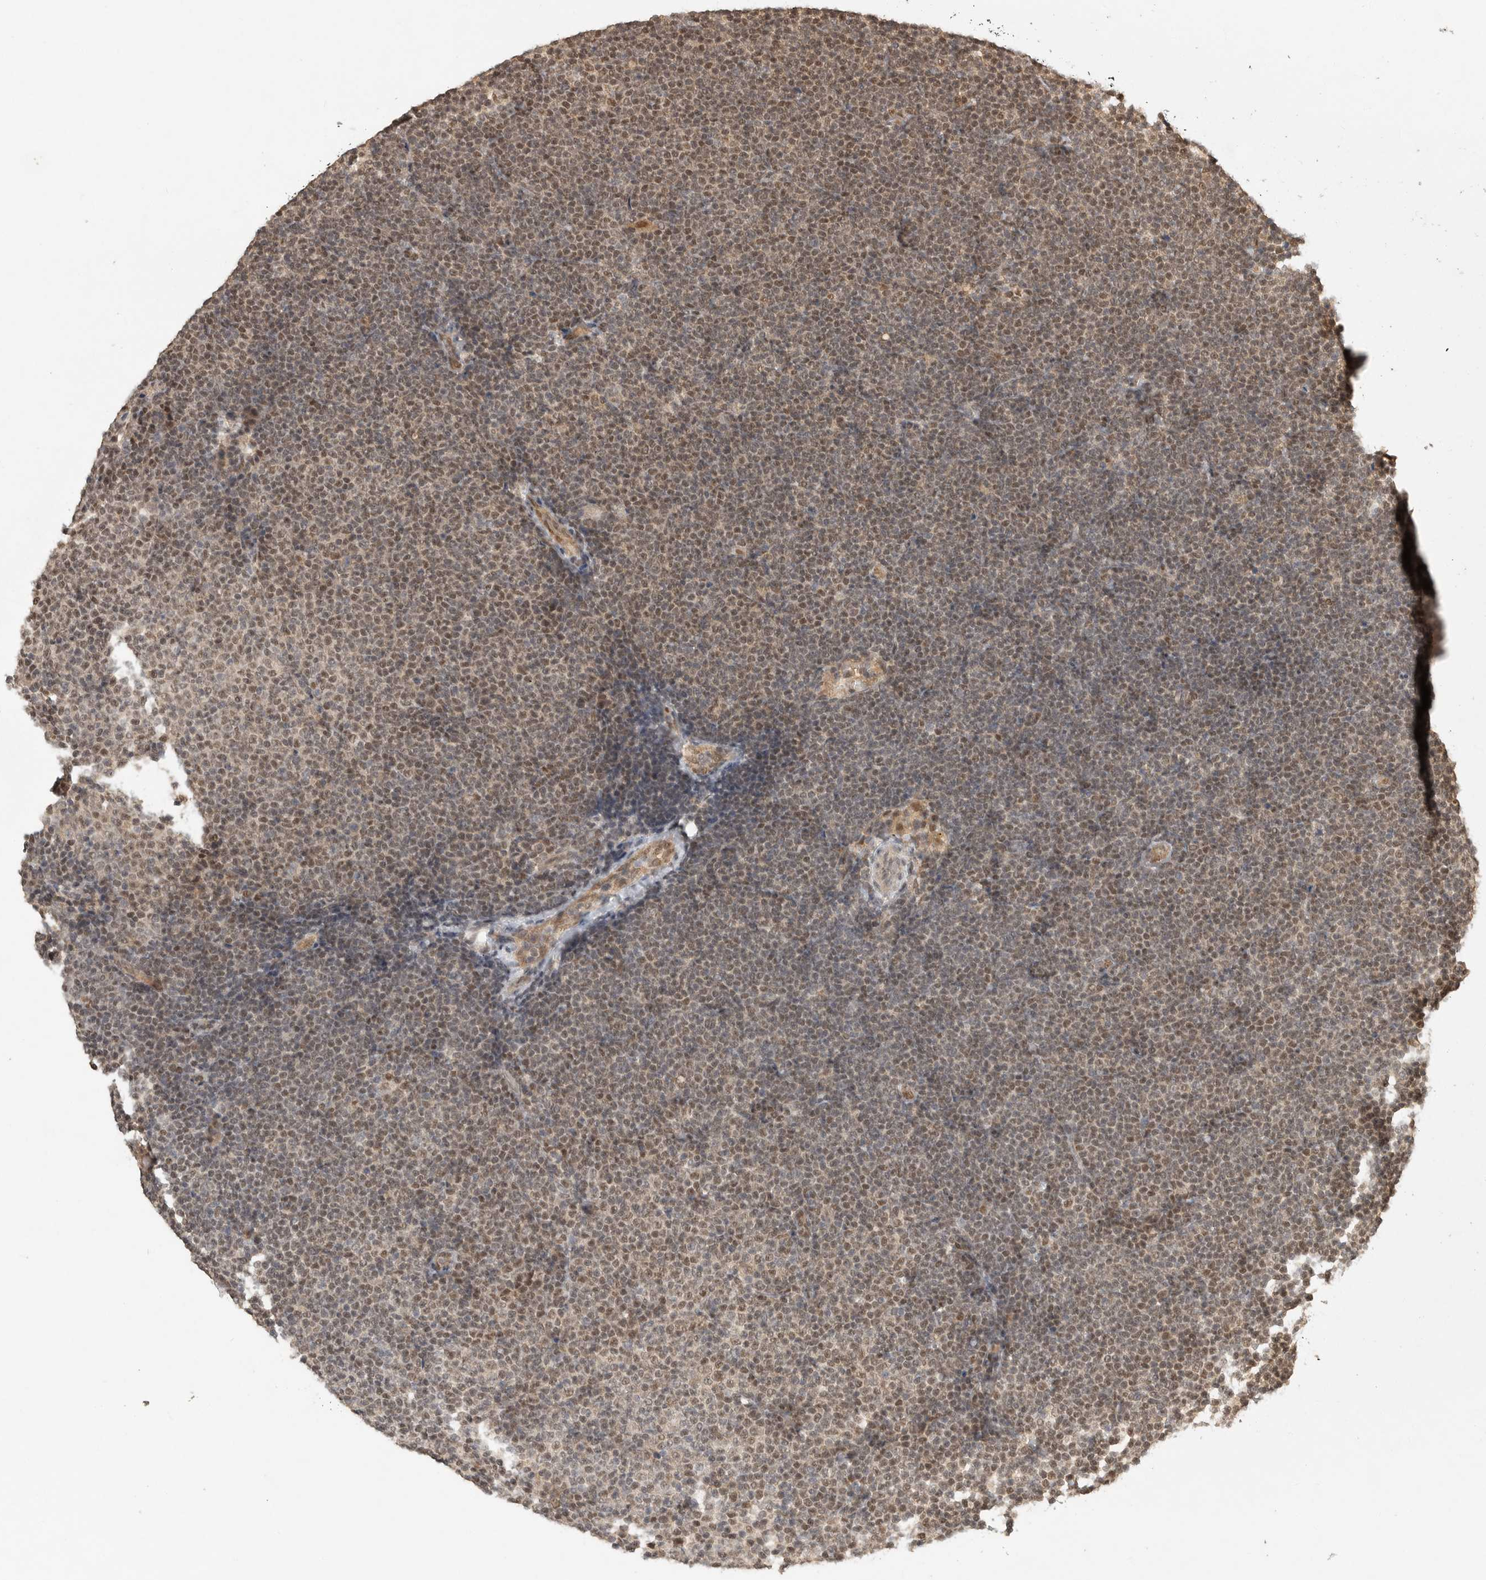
{"staining": {"intensity": "moderate", "quantity": ">75%", "location": "cytoplasmic/membranous,nuclear"}, "tissue": "lymphoma", "cell_type": "Tumor cells", "image_type": "cancer", "snomed": [{"axis": "morphology", "description": "Malignant lymphoma, non-Hodgkin's type, Low grade"}, {"axis": "topography", "description": "Lymph node"}], "caption": "Immunohistochemical staining of human lymphoma exhibits medium levels of moderate cytoplasmic/membranous and nuclear staining in approximately >75% of tumor cells.", "gene": "DFFA", "patient": {"sex": "female", "age": 53}}